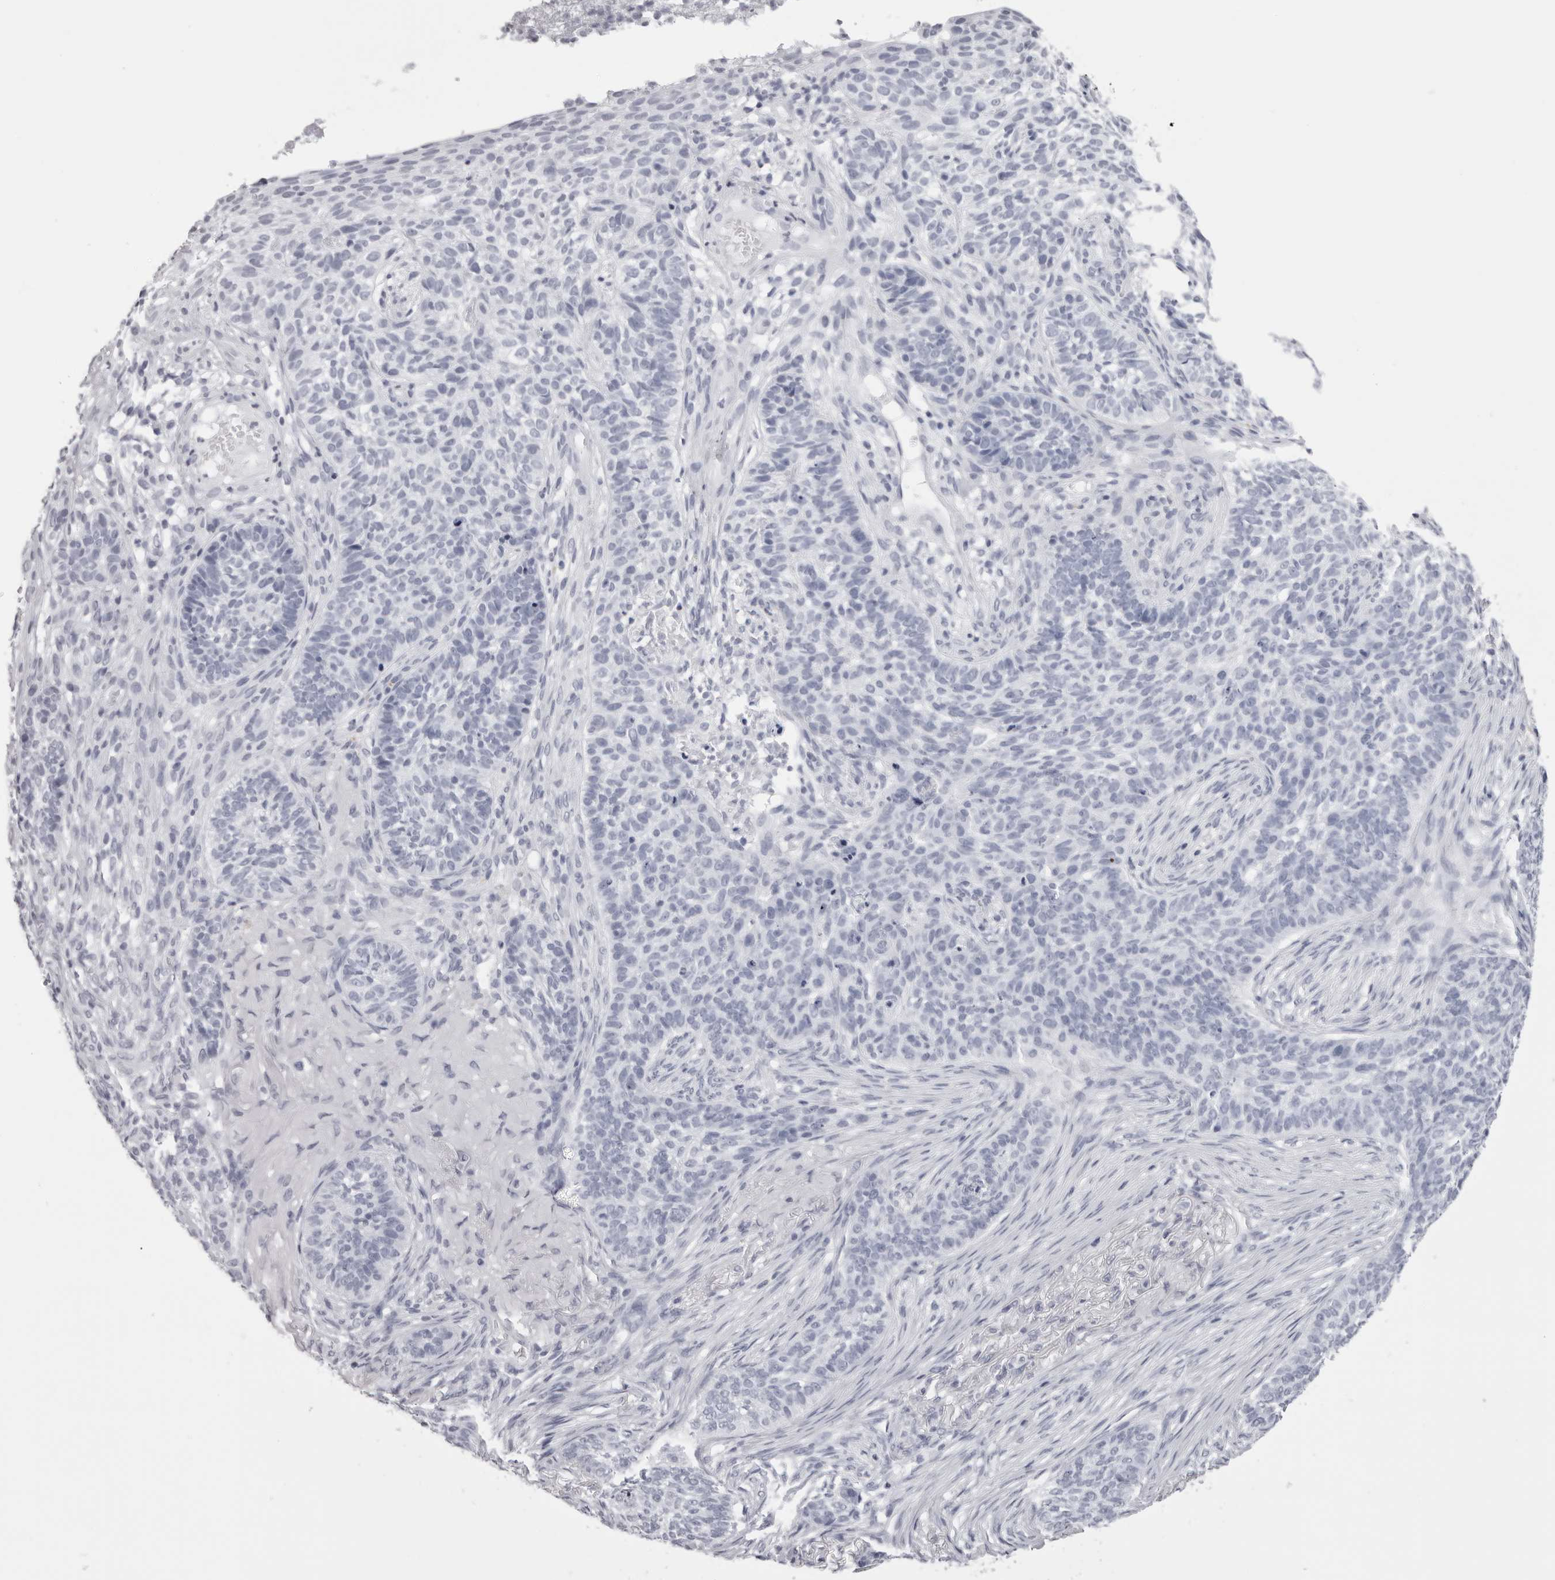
{"staining": {"intensity": "negative", "quantity": "none", "location": "none"}, "tissue": "skin cancer", "cell_type": "Tumor cells", "image_type": "cancer", "snomed": [{"axis": "morphology", "description": "Basal cell carcinoma"}, {"axis": "topography", "description": "Skin"}], "caption": "High magnification brightfield microscopy of skin cancer (basal cell carcinoma) stained with DAB (brown) and counterstained with hematoxylin (blue): tumor cells show no significant positivity.", "gene": "RHO", "patient": {"sex": "male", "age": 85}}